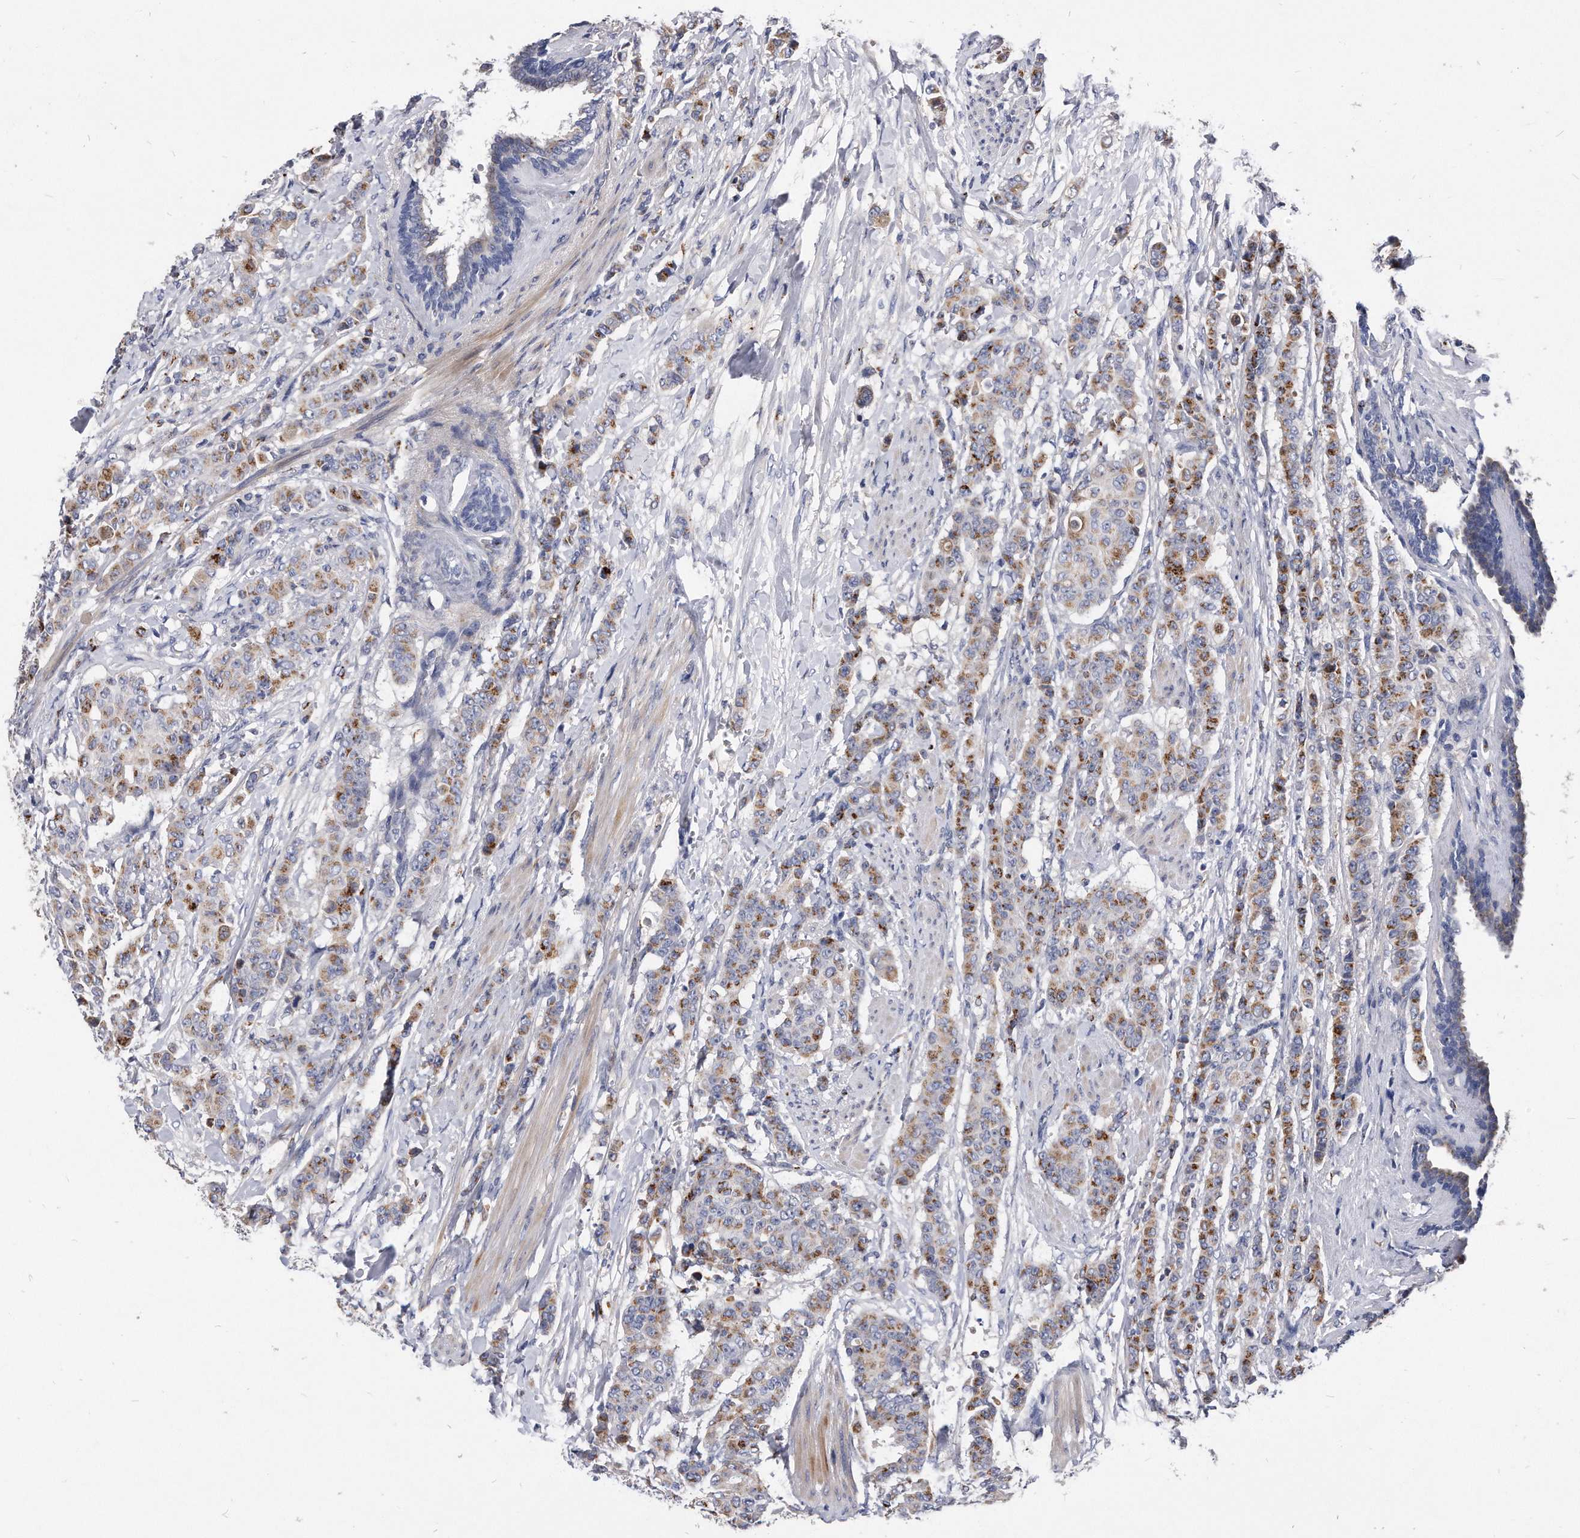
{"staining": {"intensity": "moderate", "quantity": ">75%", "location": "cytoplasmic/membranous"}, "tissue": "breast cancer", "cell_type": "Tumor cells", "image_type": "cancer", "snomed": [{"axis": "morphology", "description": "Duct carcinoma"}, {"axis": "topography", "description": "Breast"}], "caption": "Immunohistochemical staining of breast cancer (intraductal carcinoma) shows medium levels of moderate cytoplasmic/membranous staining in approximately >75% of tumor cells. Immunohistochemistry (ihc) stains the protein of interest in brown and the nuclei are stained blue.", "gene": "MGAT4A", "patient": {"sex": "female", "age": 40}}